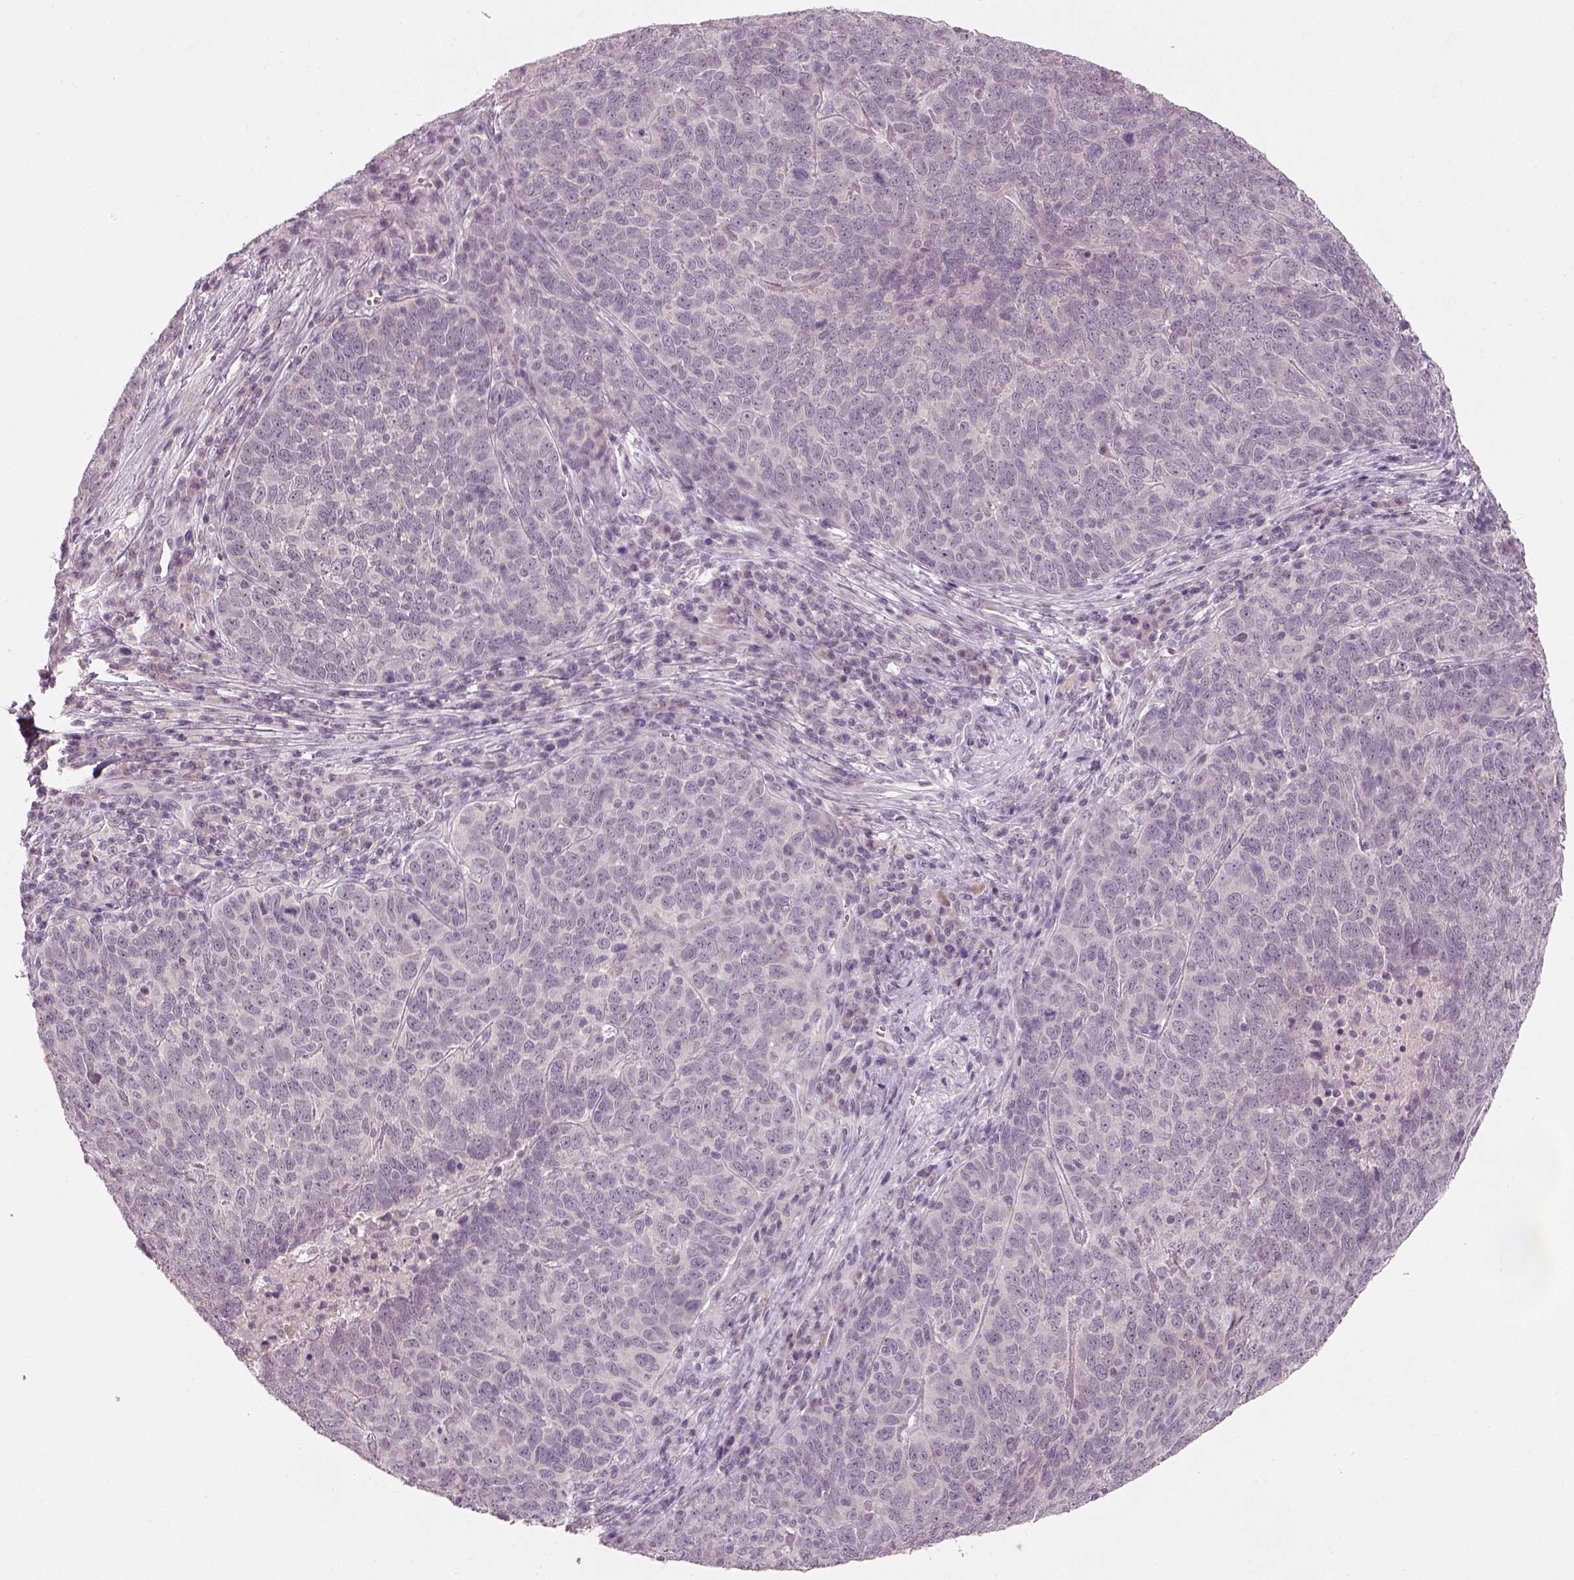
{"staining": {"intensity": "negative", "quantity": "none", "location": "none"}, "tissue": "skin cancer", "cell_type": "Tumor cells", "image_type": "cancer", "snomed": [{"axis": "morphology", "description": "Squamous cell carcinoma, NOS"}, {"axis": "topography", "description": "Skin"}, {"axis": "topography", "description": "Anal"}], "caption": "Tumor cells are negative for brown protein staining in squamous cell carcinoma (skin).", "gene": "GDNF", "patient": {"sex": "female", "age": 51}}